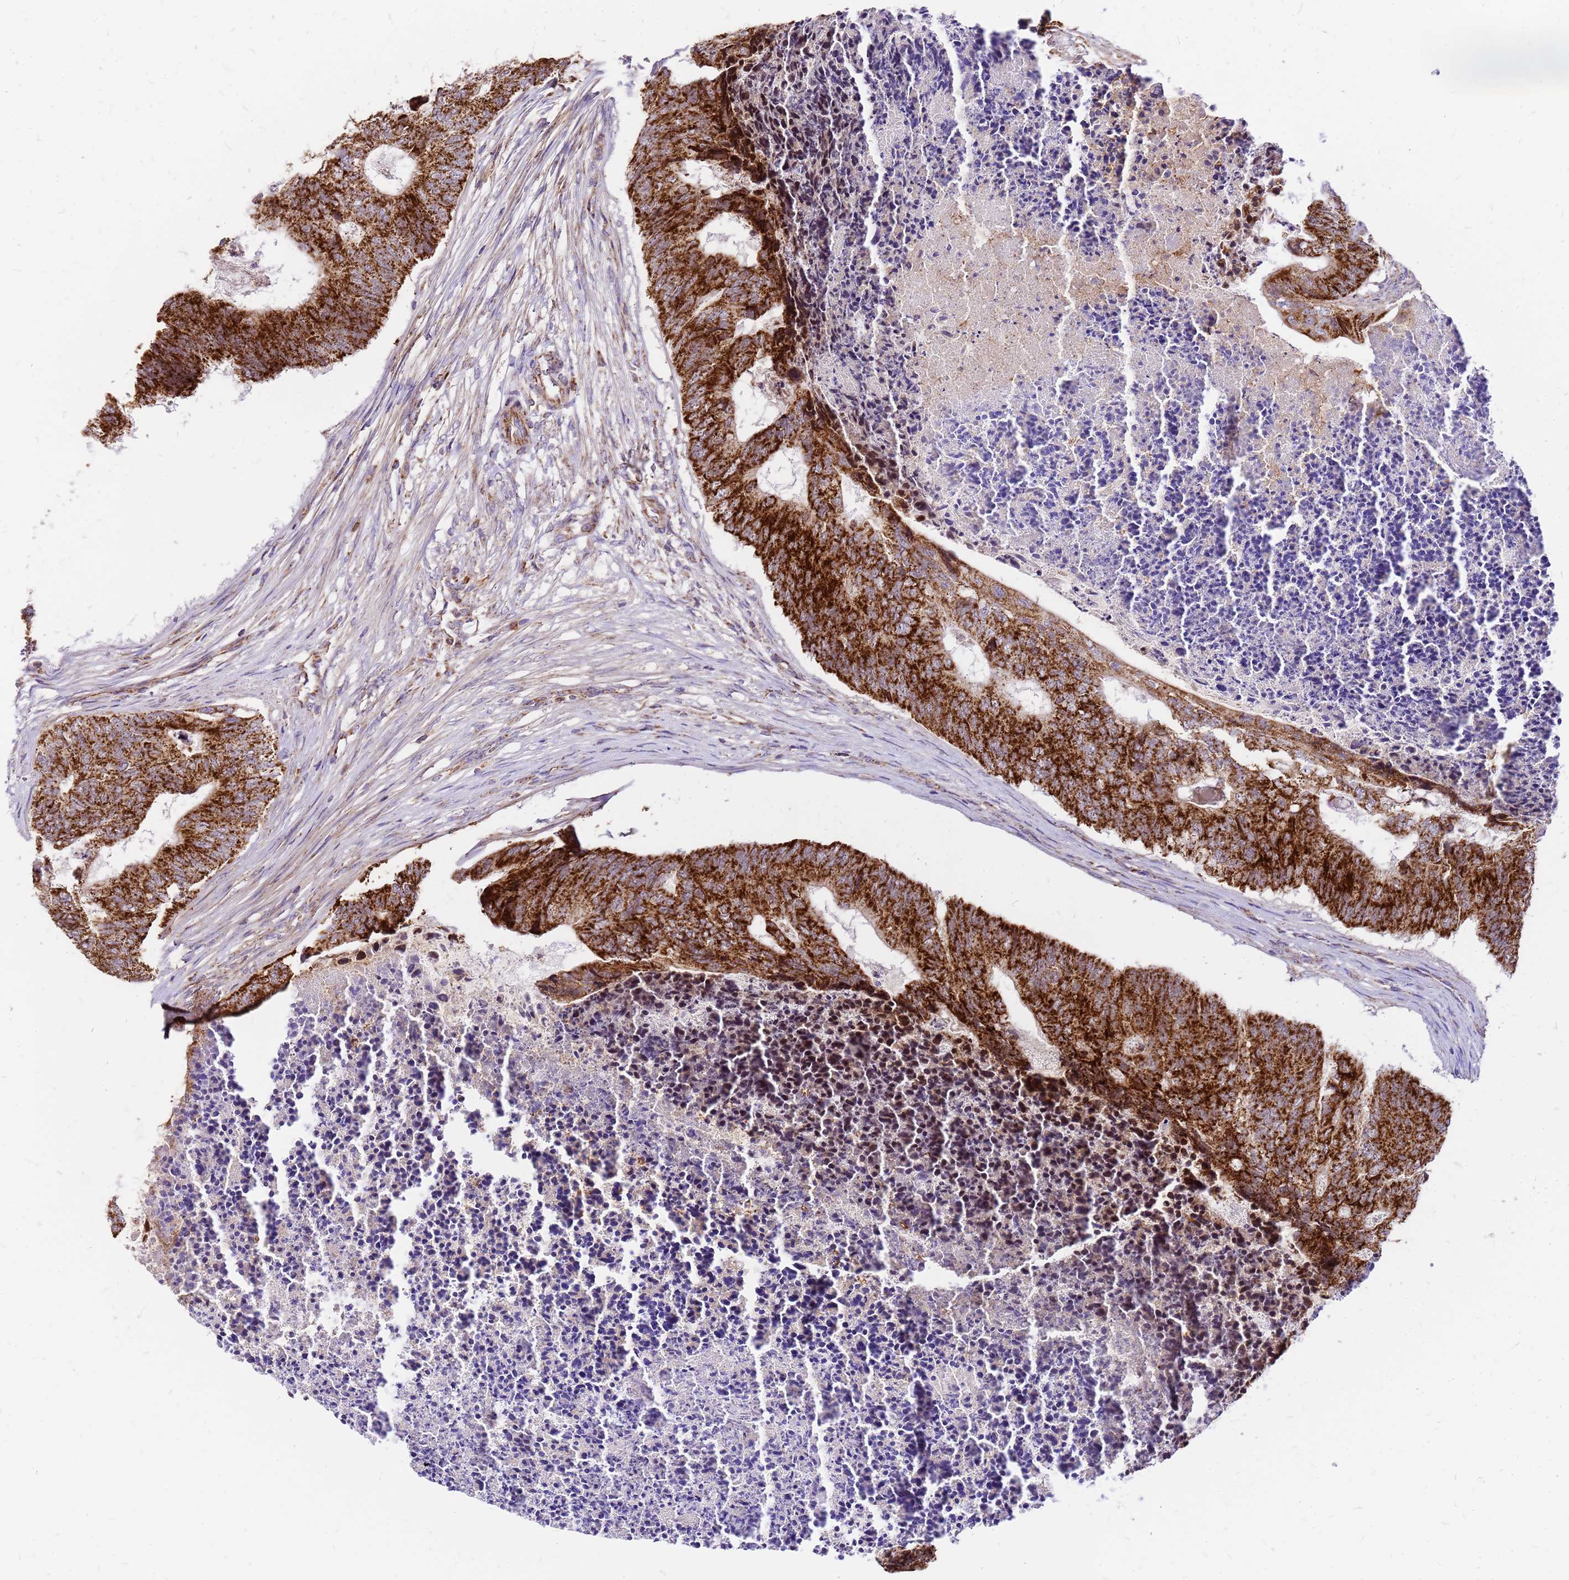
{"staining": {"intensity": "strong", "quantity": ">75%", "location": "cytoplasmic/membranous"}, "tissue": "colorectal cancer", "cell_type": "Tumor cells", "image_type": "cancer", "snomed": [{"axis": "morphology", "description": "Adenocarcinoma, NOS"}, {"axis": "topography", "description": "Colon"}], "caption": "This is a histology image of immunohistochemistry (IHC) staining of colorectal adenocarcinoma, which shows strong positivity in the cytoplasmic/membranous of tumor cells.", "gene": "MRPS26", "patient": {"sex": "female", "age": 67}}